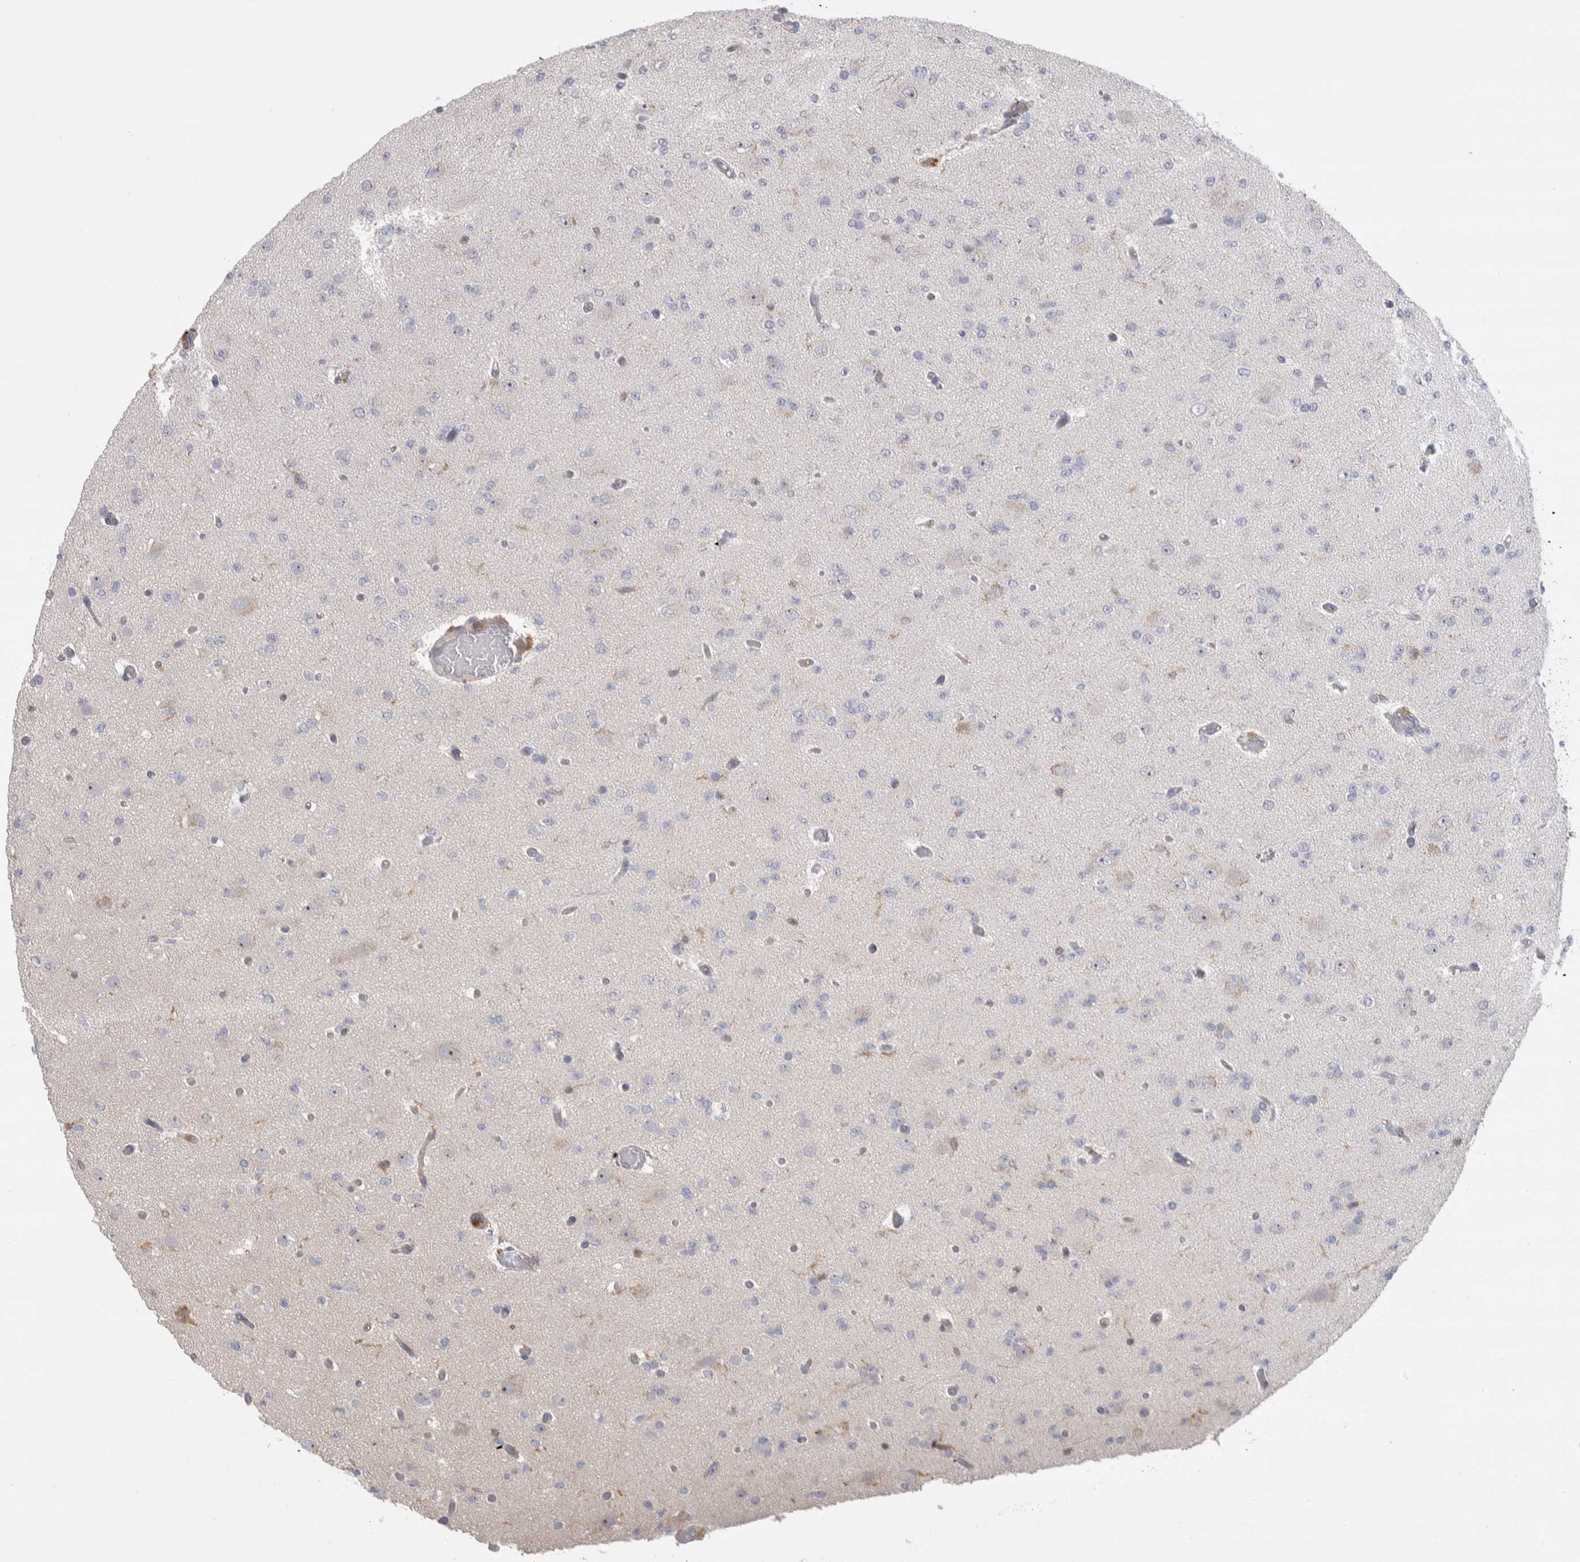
{"staining": {"intensity": "negative", "quantity": "none", "location": "none"}, "tissue": "glioma", "cell_type": "Tumor cells", "image_type": "cancer", "snomed": [{"axis": "morphology", "description": "Glioma, malignant, Low grade"}, {"axis": "topography", "description": "Brain"}], "caption": "Immunohistochemistry image of neoplastic tissue: human malignant glioma (low-grade) stained with DAB displays no significant protein positivity in tumor cells.", "gene": "CEP295NL", "patient": {"sex": "female", "age": 22}}